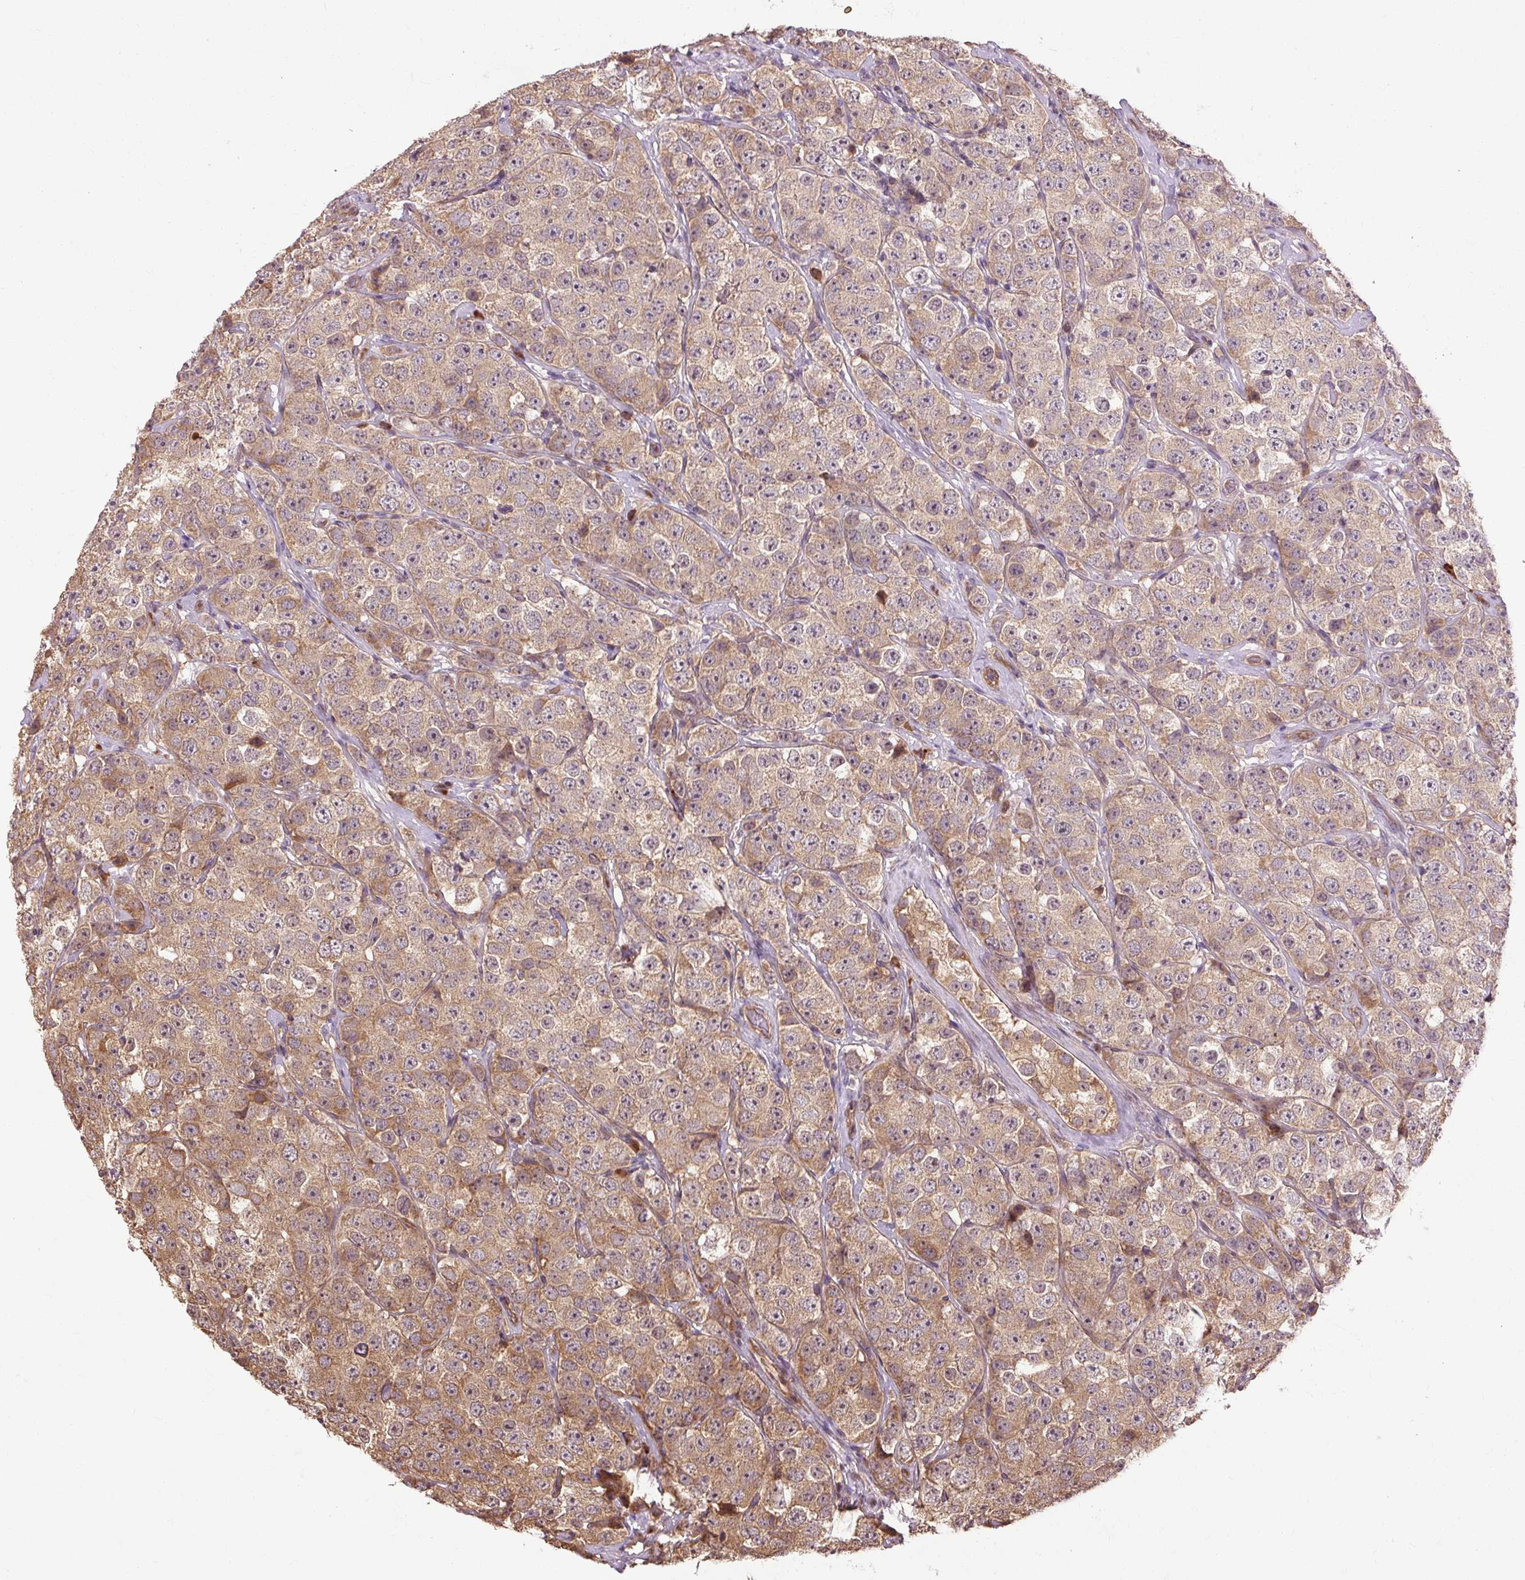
{"staining": {"intensity": "moderate", "quantity": ">75%", "location": "cytoplasmic/membranous"}, "tissue": "testis cancer", "cell_type": "Tumor cells", "image_type": "cancer", "snomed": [{"axis": "morphology", "description": "Seminoma, NOS"}, {"axis": "topography", "description": "Testis"}], "caption": "This photomicrograph demonstrates IHC staining of human testis cancer (seminoma), with medium moderate cytoplasmic/membranous staining in approximately >75% of tumor cells.", "gene": "FLRT1", "patient": {"sex": "male", "age": 28}}